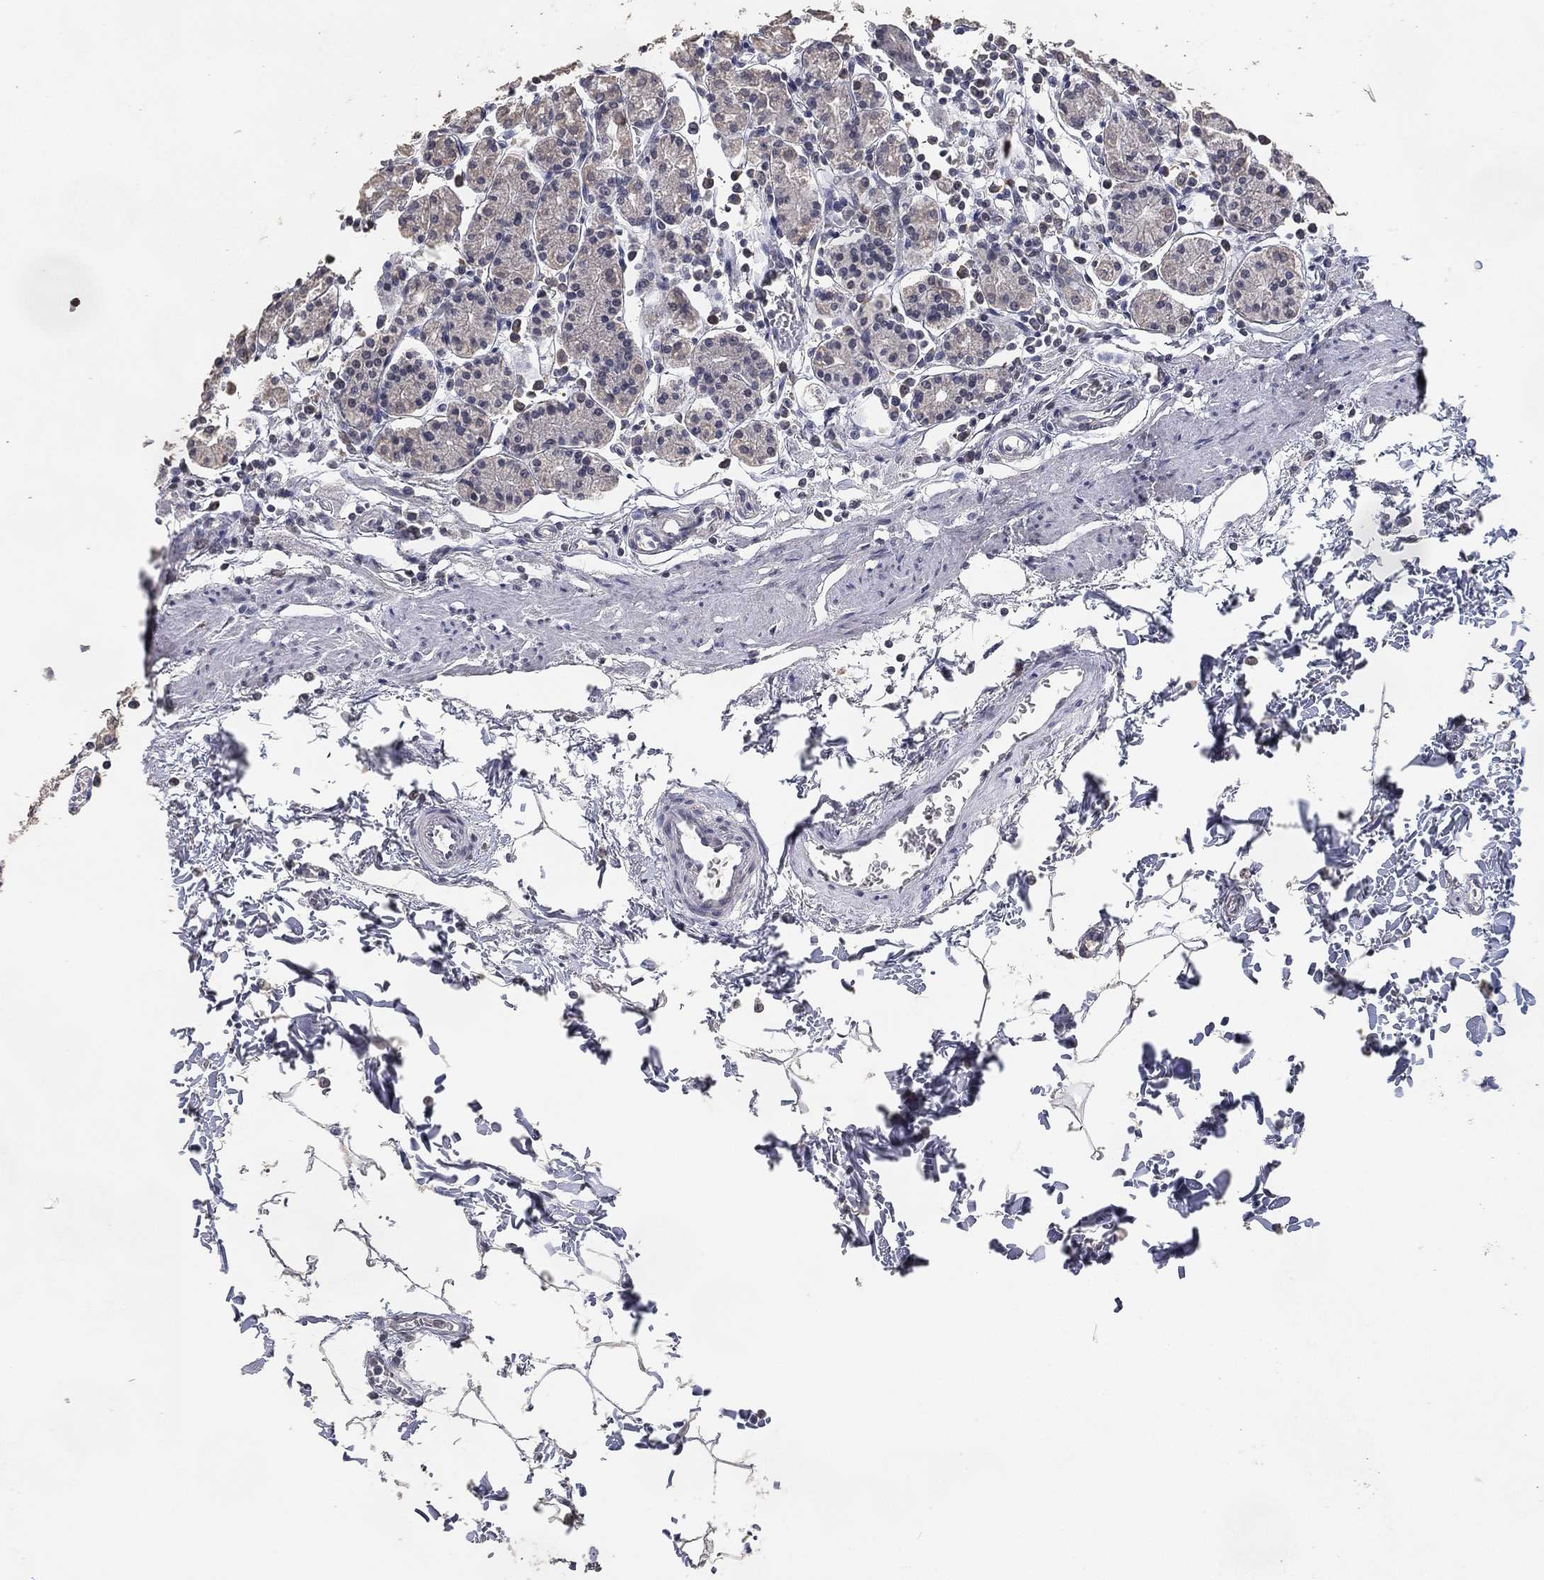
{"staining": {"intensity": "negative", "quantity": "none", "location": "none"}, "tissue": "stomach", "cell_type": "Glandular cells", "image_type": "normal", "snomed": [{"axis": "morphology", "description": "Normal tissue, NOS"}, {"axis": "topography", "description": "Stomach, upper"}, {"axis": "topography", "description": "Stomach"}], "caption": "This image is of normal stomach stained with IHC to label a protein in brown with the nuclei are counter-stained blue. There is no staining in glandular cells. The staining was performed using DAB to visualize the protein expression in brown, while the nuclei were stained in blue with hematoxylin (Magnification: 20x).", "gene": "DSG1", "patient": {"sex": "male", "age": 62}}